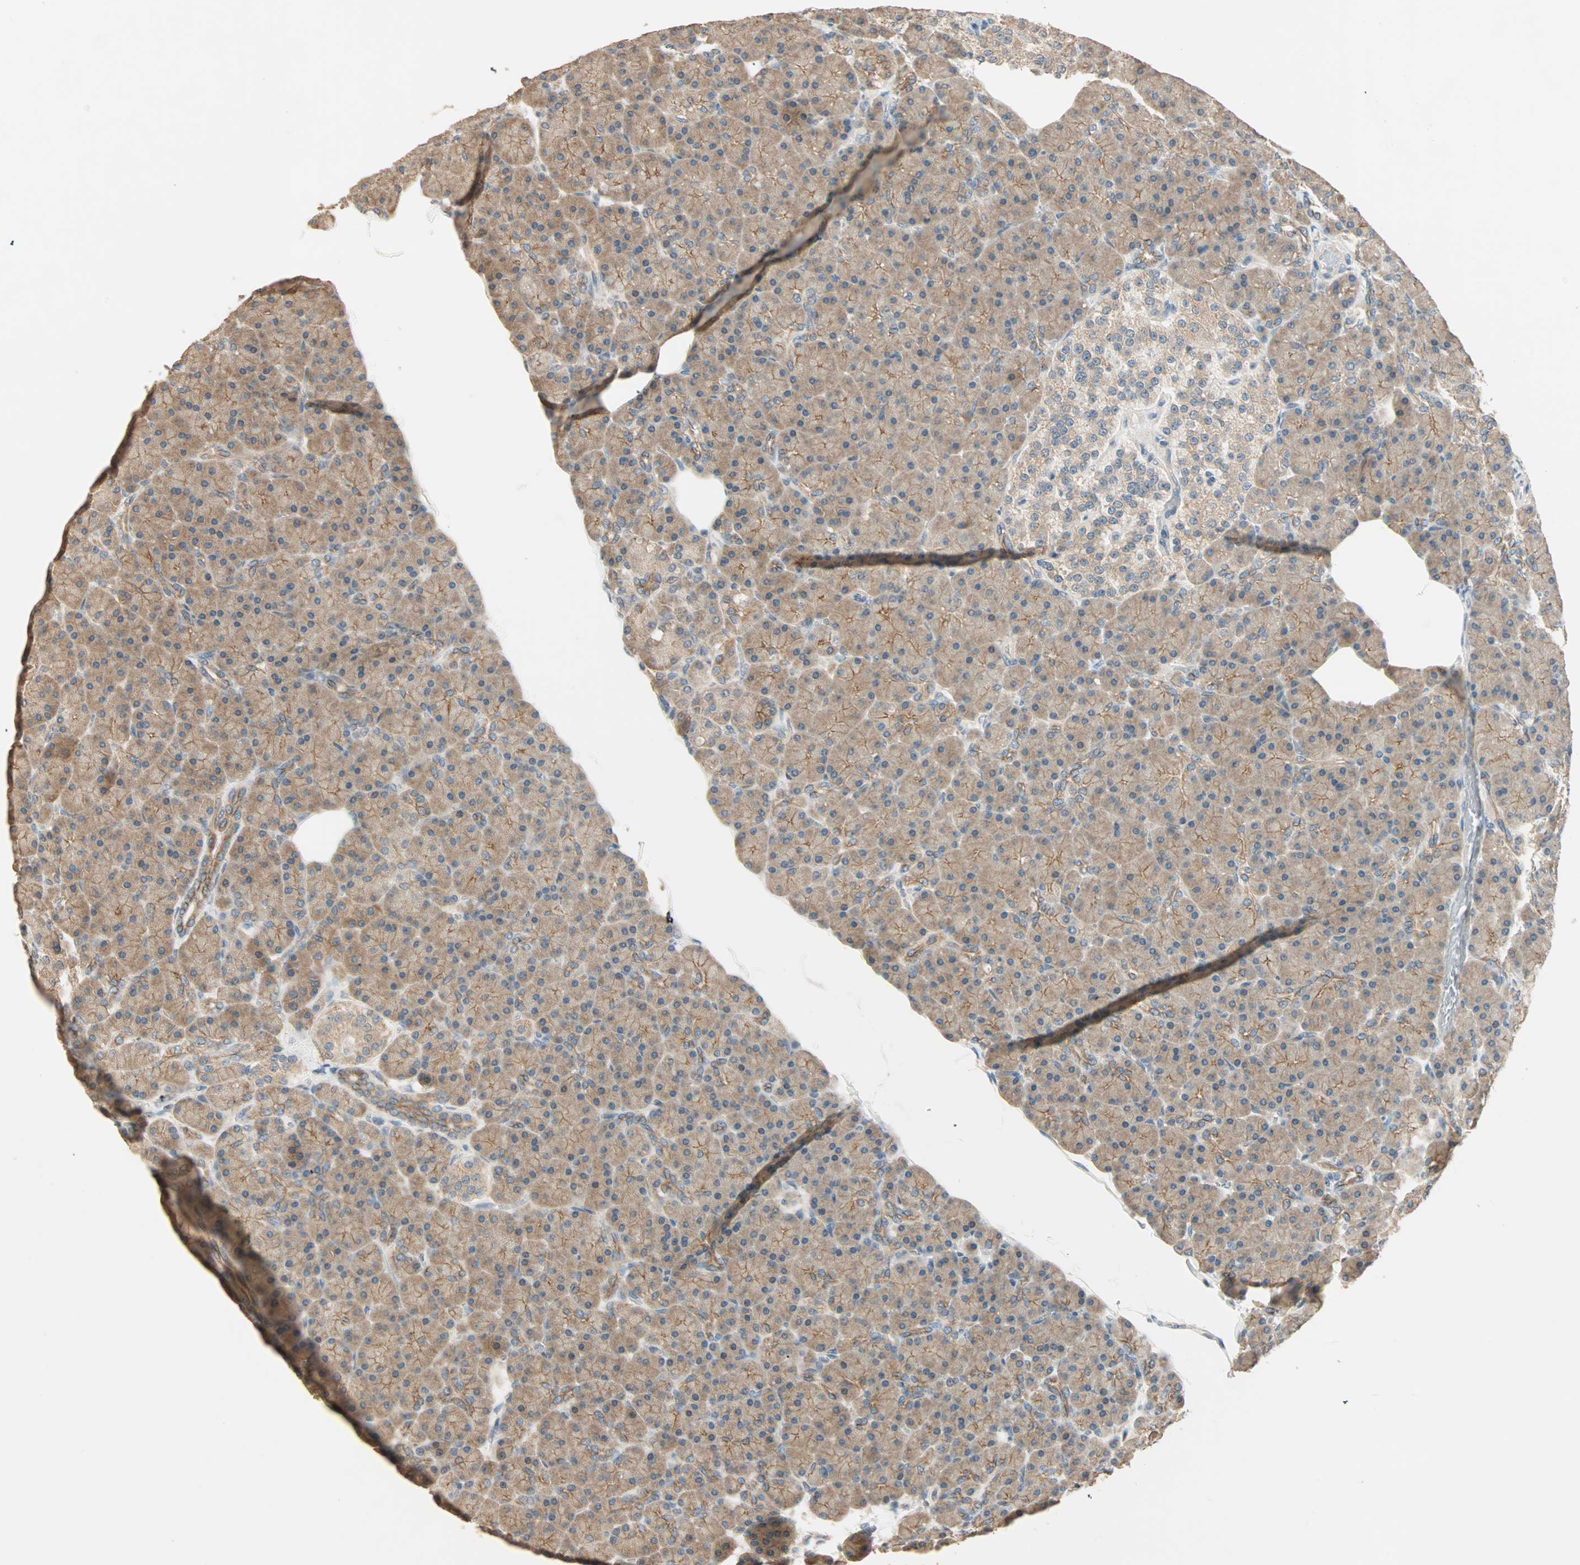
{"staining": {"intensity": "moderate", "quantity": ">75%", "location": "cytoplasmic/membranous"}, "tissue": "pancreas", "cell_type": "Exocrine glandular cells", "image_type": "normal", "snomed": [{"axis": "morphology", "description": "Normal tissue, NOS"}, {"axis": "topography", "description": "Pancreas"}], "caption": "A high-resolution image shows immunohistochemistry (IHC) staining of normal pancreas, which exhibits moderate cytoplasmic/membranous expression in approximately >75% of exocrine glandular cells. (DAB IHC, brown staining for protein, blue staining for nuclei).", "gene": "TTF2", "patient": {"sex": "female", "age": 43}}